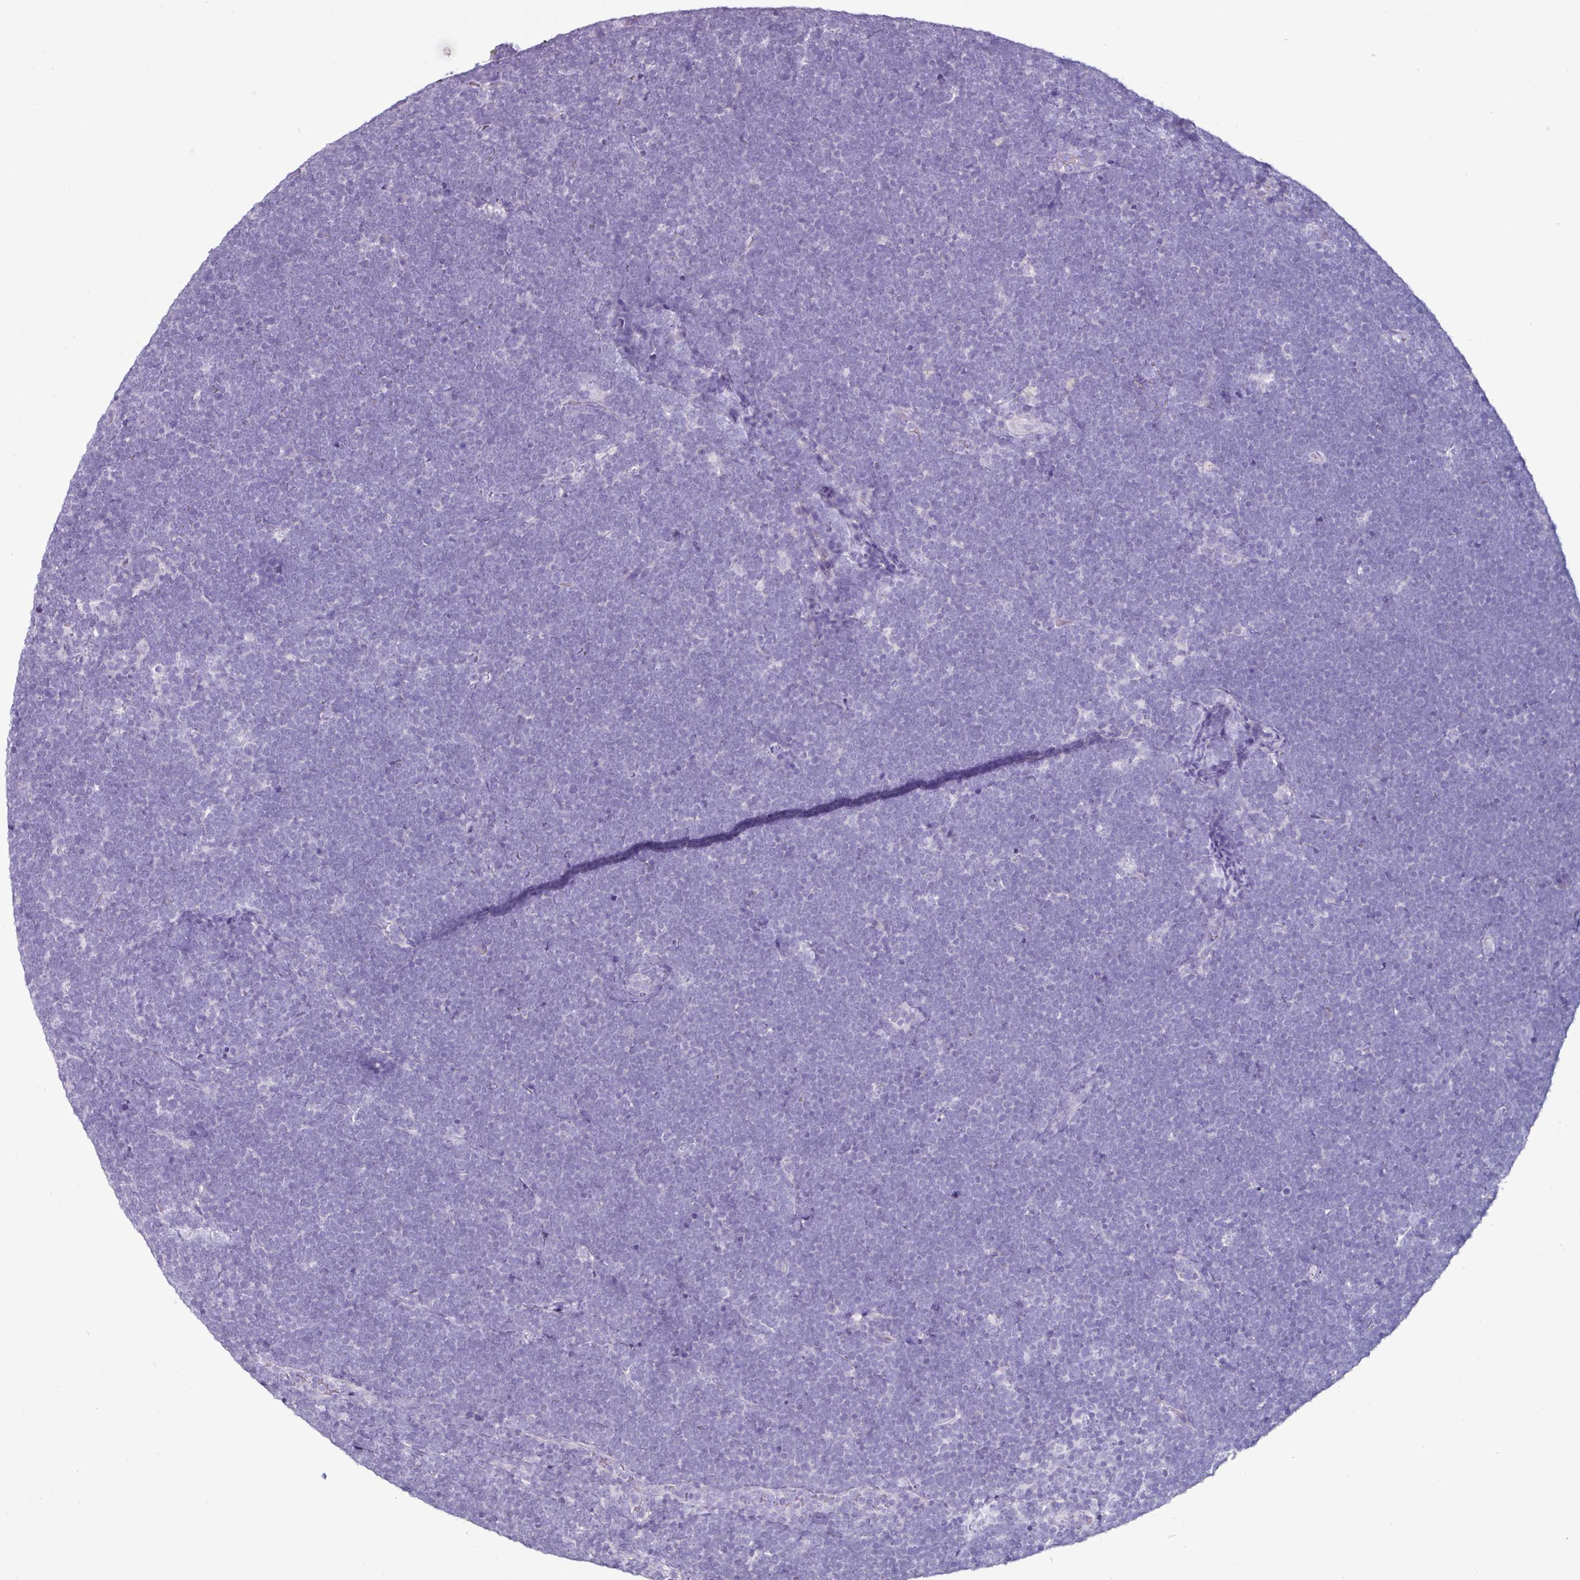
{"staining": {"intensity": "negative", "quantity": "none", "location": "none"}, "tissue": "lymphoma", "cell_type": "Tumor cells", "image_type": "cancer", "snomed": [{"axis": "morphology", "description": "Malignant lymphoma, non-Hodgkin's type, High grade"}, {"axis": "topography", "description": "Lymph node"}], "caption": "Immunohistochemical staining of human high-grade malignant lymphoma, non-Hodgkin's type displays no significant positivity in tumor cells.", "gene": "GLP2R", "patient": {"sex": "male", "age": 13}}